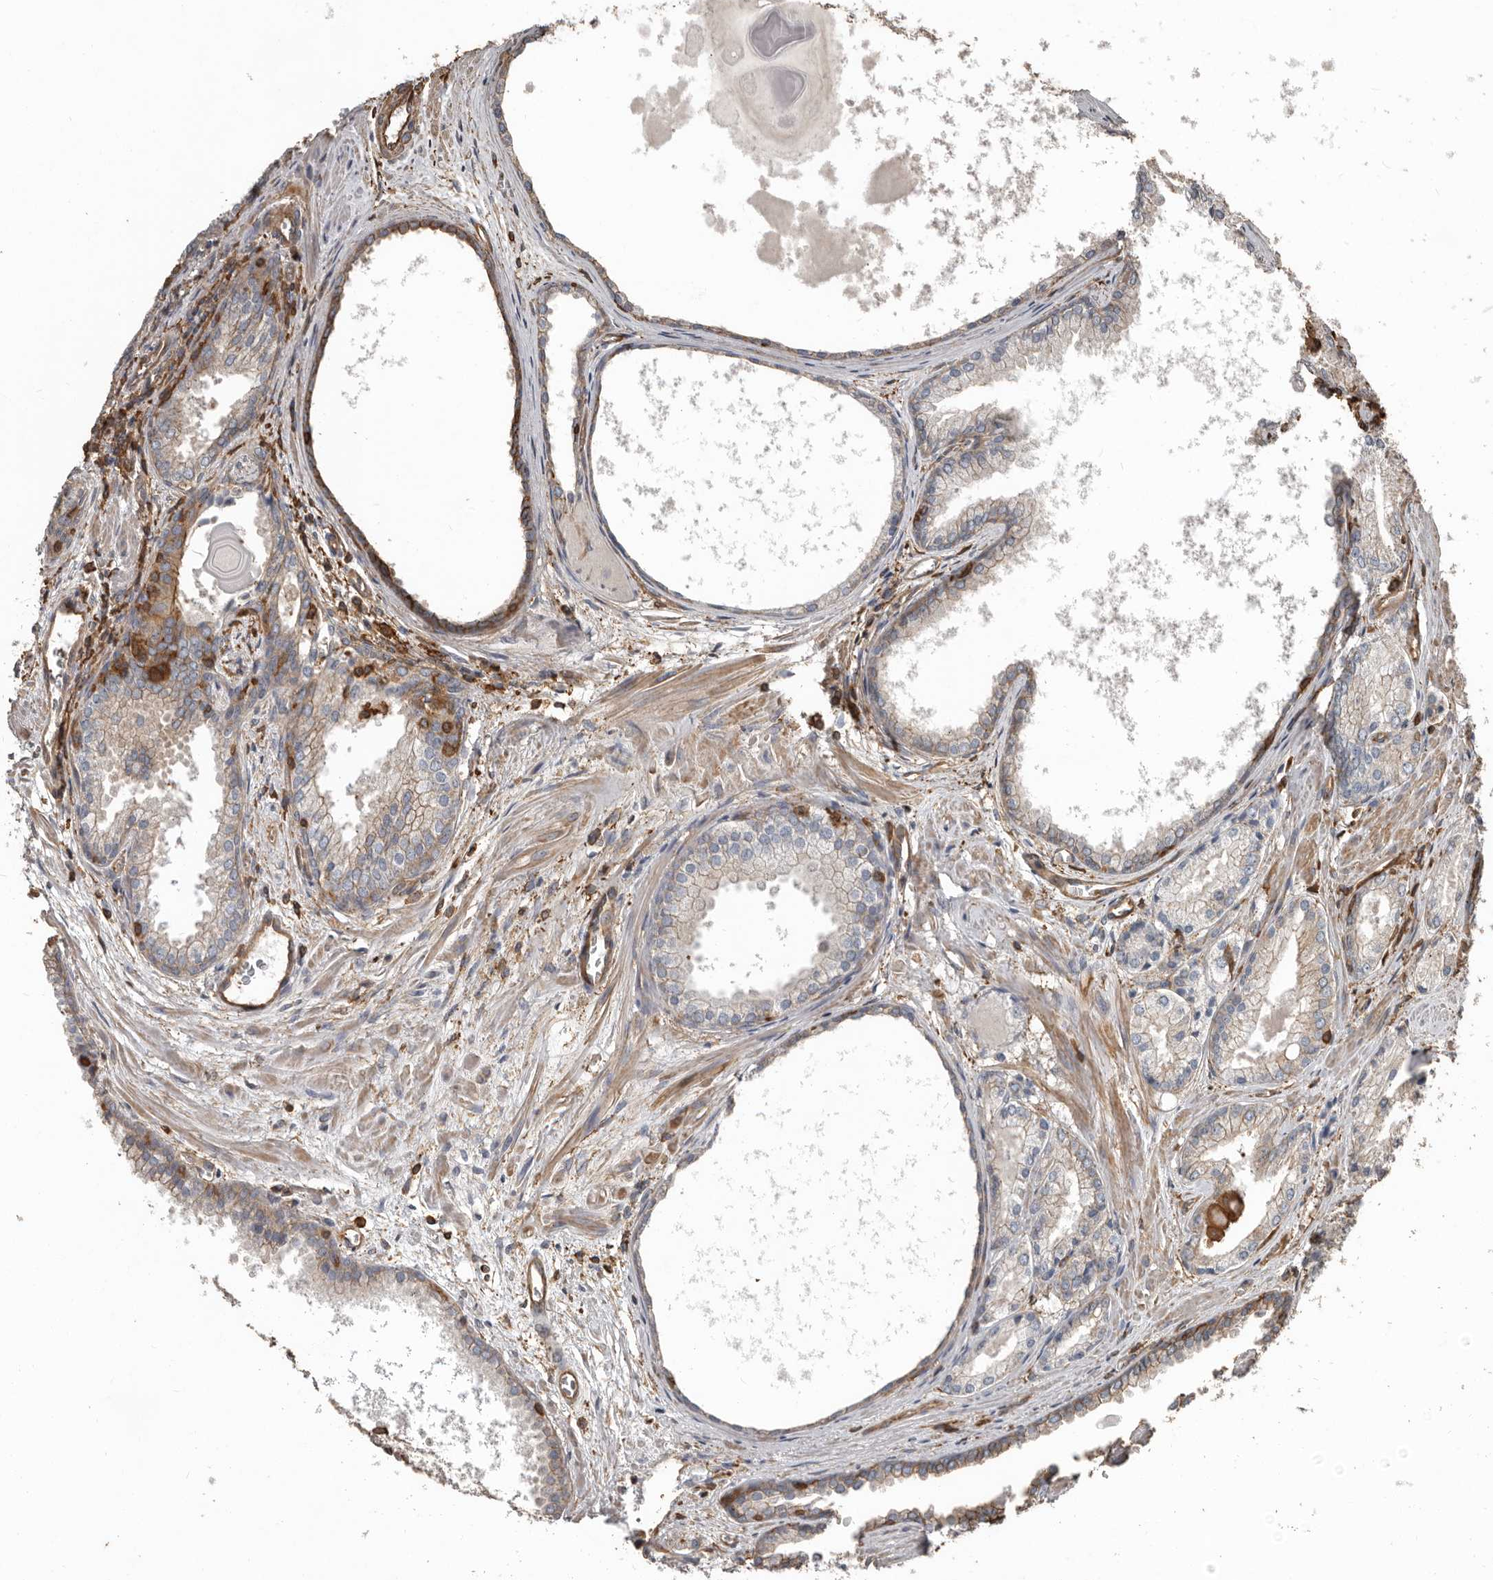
{"staining": {"intensity": "negative", "quantity": "none", "location": "none"}, "tissue": "prostate cancer", "cell_type": "Tumor cells", "image_type": "cancer", "snomed": [{"axis": "morphology", "description": "Adenocarcinoma, Low grade"}, {"axis": "topography", "description": "Prostate"}], "caption": "Immunohistochemical staining of human prostate cancer (low-grade adenocarcinoma) exhibits no significant staining in tumor cells. Brightfield microscopy of immunohistochemistry (IHC) stained with DAB (3,3'-diaminobenzidine) (brown) and hematoxylin (blue), captured at high magnification.", "gene": "DENND6B", "patient": {"sex": "male", "age": 54}}